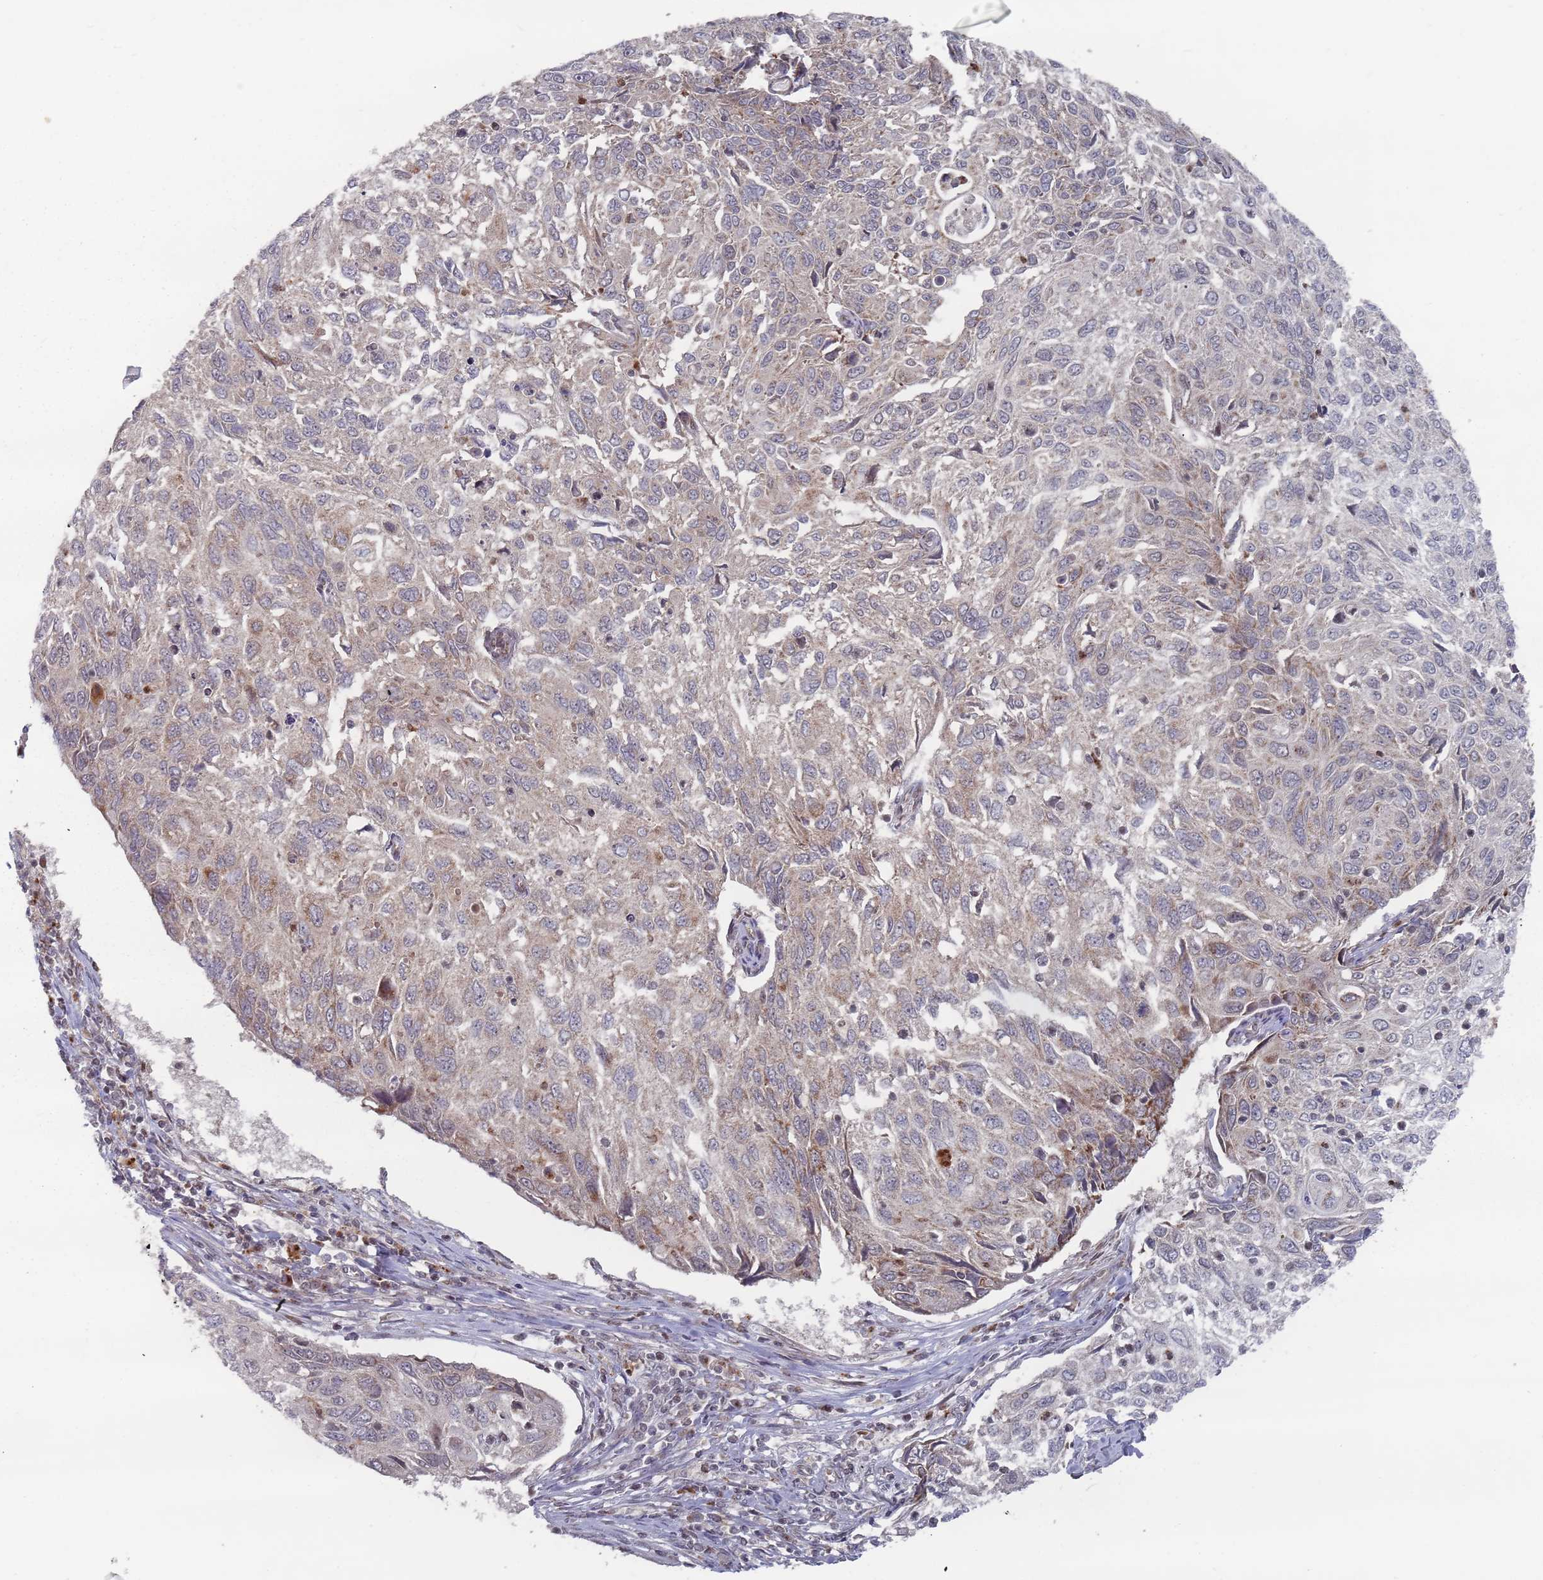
{"staining": {"intensity": "moderate", "quantity": "<25%", "location": "cytoplasmic/membranous"}, "tissue": "cervical cancer", "cell_type": "Tumor cells", "image_type": "cancer", "snomed": [{"axis": "morphology", "description": "Squamous cell carcinoma, NOS"}, {"axis": "topography", "description": "Cervix"}], "caption": "Immunohistochemical staining of cervical cancer shows moderate cytoplasmic/membranous protein expression in approximately <25% of tumor cells. (IHC, brightfield microscopy, high magnification).", "gene": "FMO4", "patient": {"sex": "female", "age": 70}}